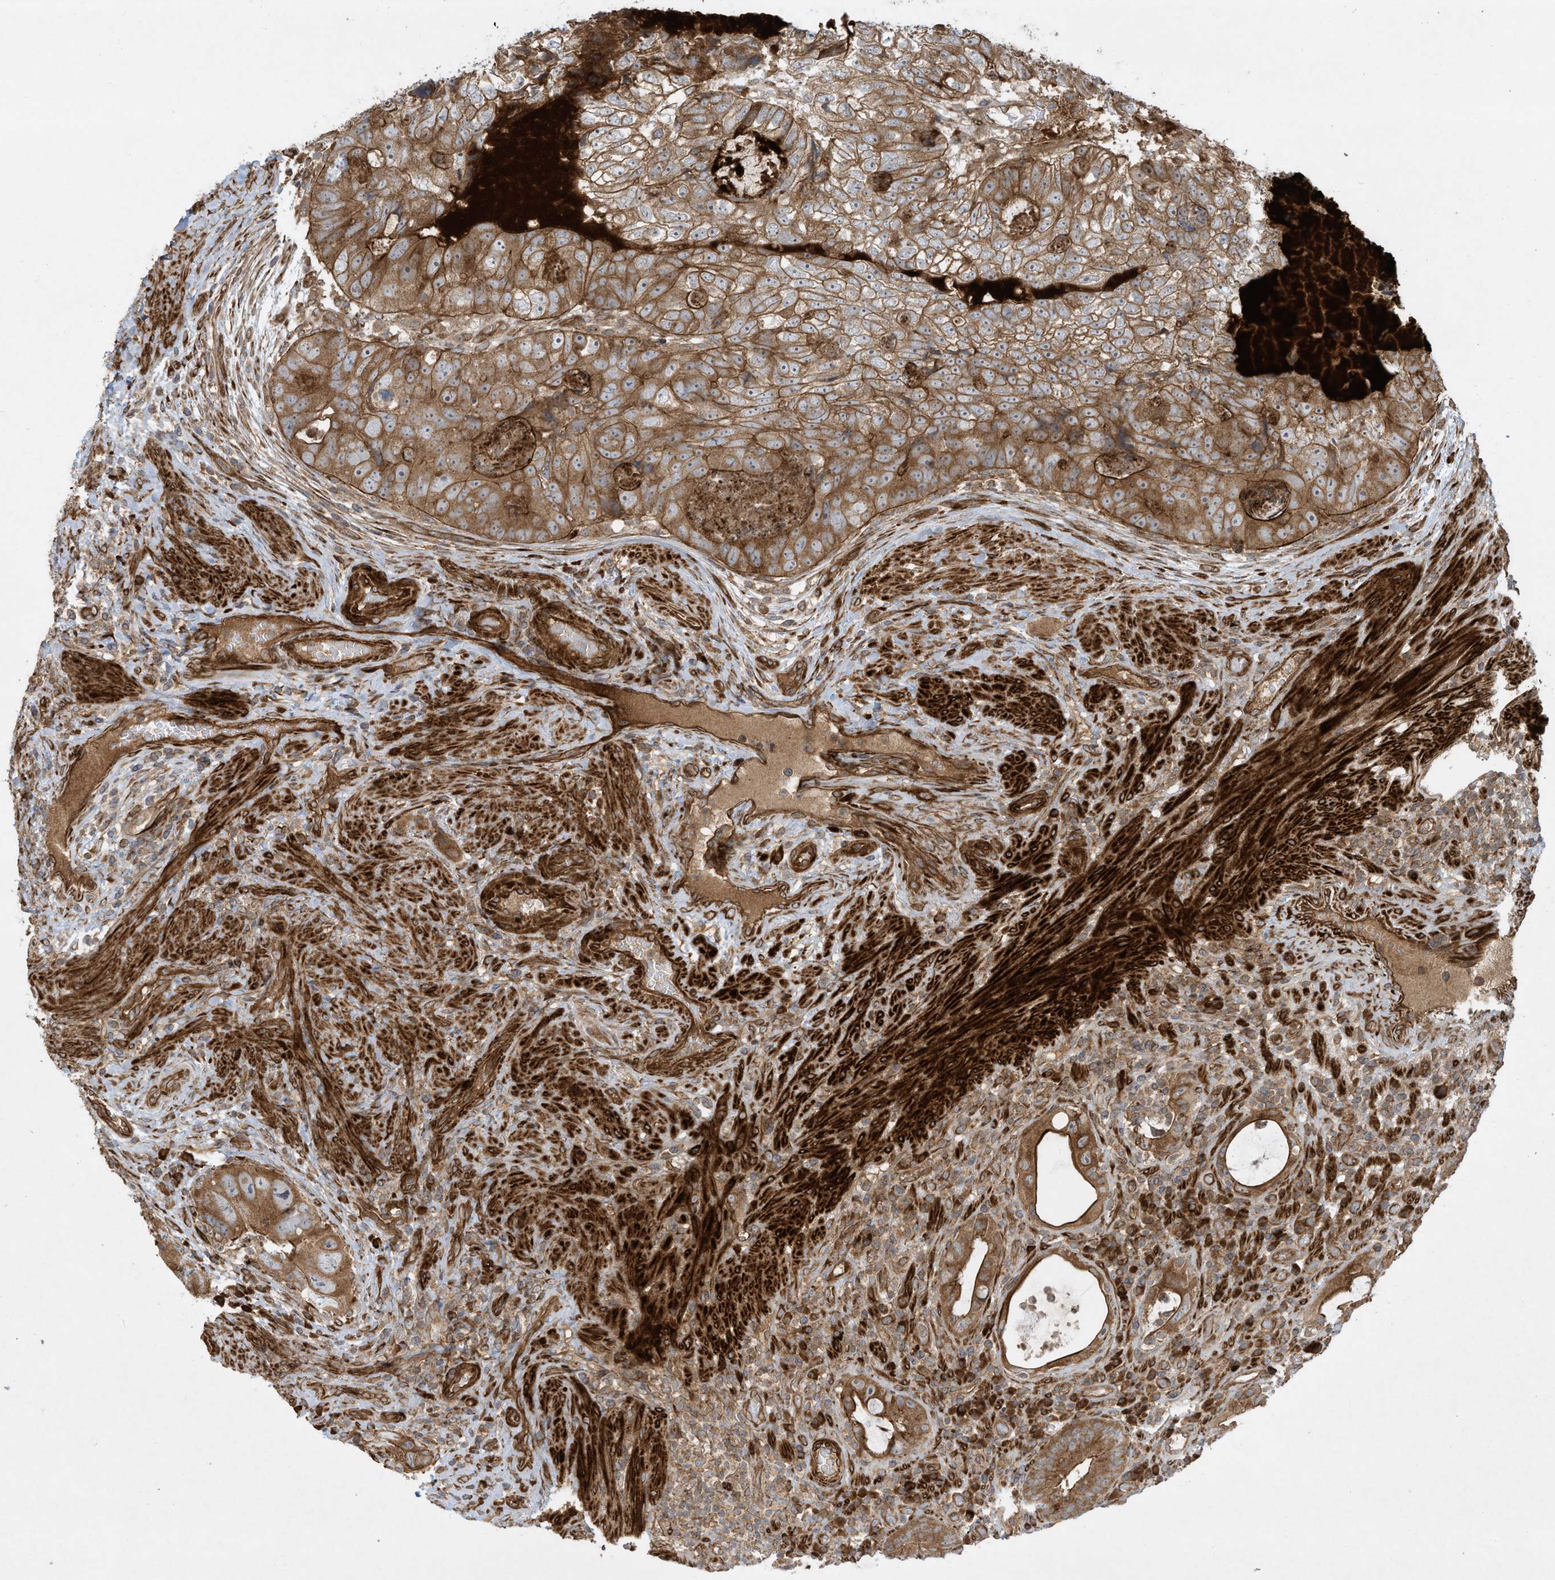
{"staining": {"intensity": "moderate", "quantity": ">75%", "location": "cytoplasmic/membranous"}, "tissue": "colorectal cancer", "cell_type": "Tumor cells", "image_type": "cancer", "snomed": [{"axis": "morphology", "description": "Adenocarcinoma, NOS"}, {"axis": "topography", "description": "Rectum"}], "caption": "Colorectal adenocarcinoma tissue displays moderate cytoplasmic/membranous positivity in about >75% of tumor cells", "gene": "DDIT4", "patient": {"sex": "male", "age": 59}}